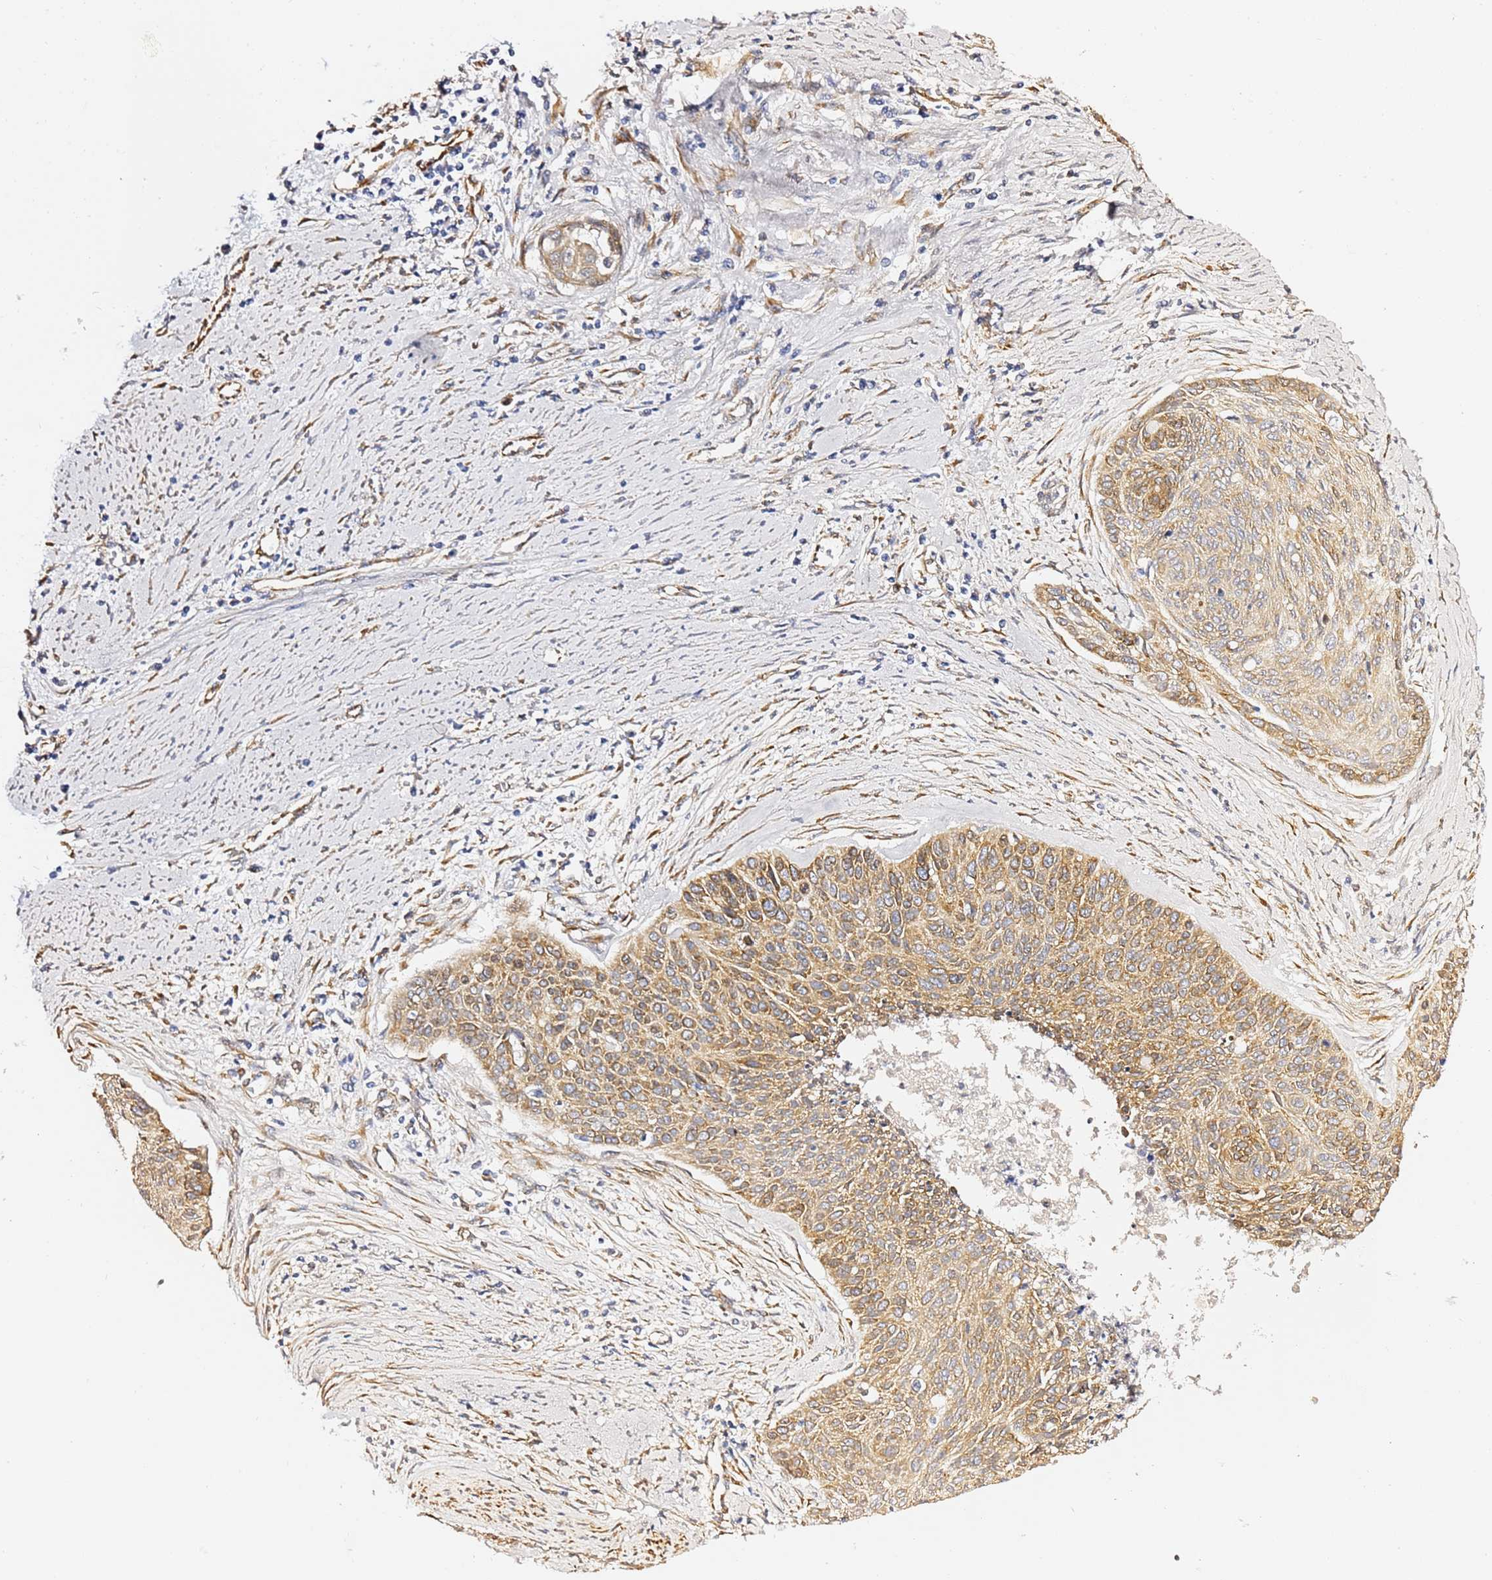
{"staining": {"intensity": "moderate", "quantity": ">75%", "location": "cytoplasmic/membranous"}, "tissue": "cervical cancer", "cell_type": "Tumor cells", "image_type": "cancer", "snomed": [{"axis": "morphology", "description": "Squamous cell carcinoma, NOS"}, {"axis": "topography", "description": "Cervix"}], "caption": "Cervical cancer stained with a protein marker reveals moderate staining in tumor cells.", "gene": "GDAP2", "patient": {"sex": "female", "age": 55}}